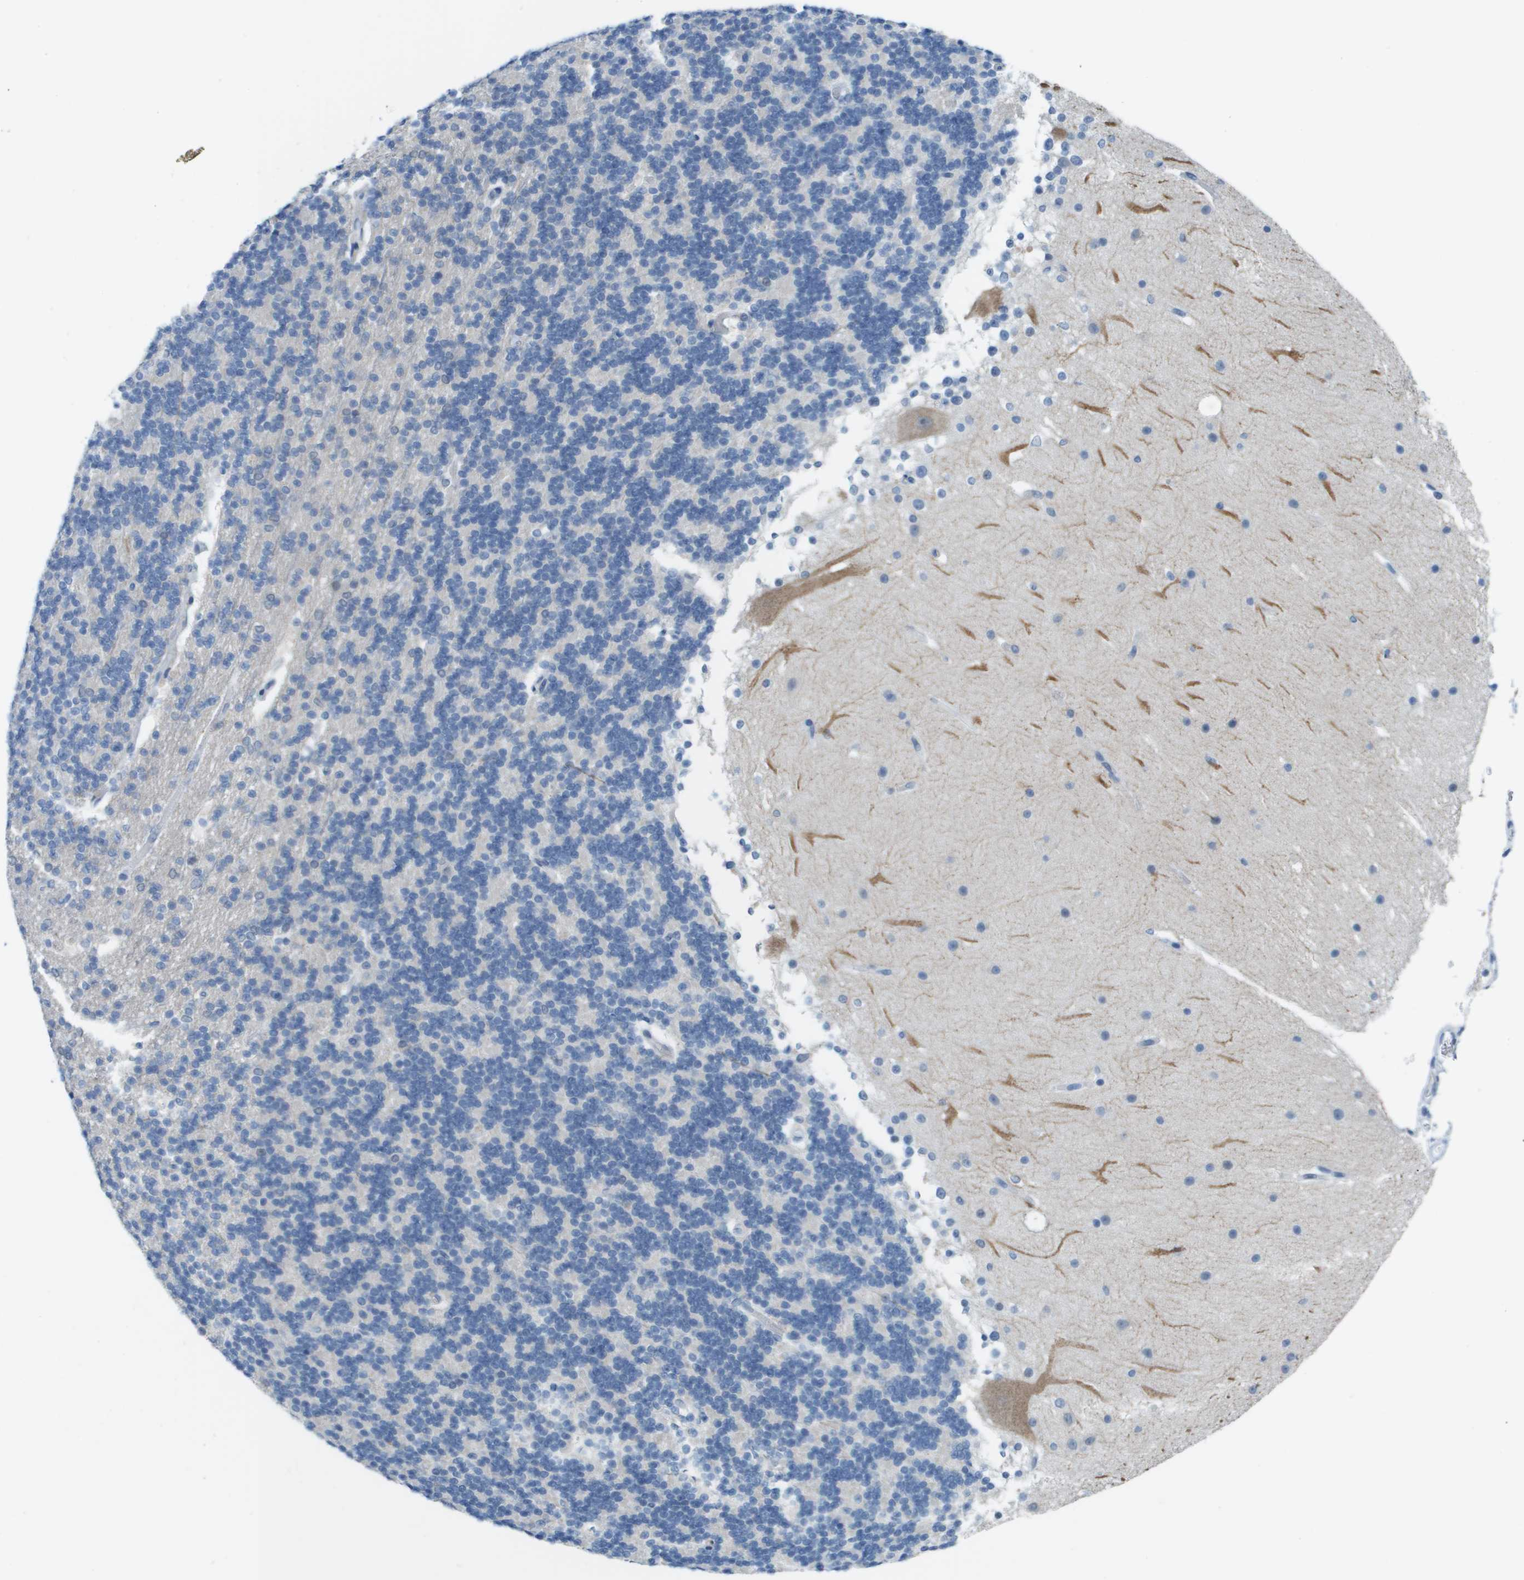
{"staining": {"intensity": "negative", "quantity": "none", "location": "none"}, "tissue": "cerebellum", "cell_type": "Cells in granular layer", "image_type": "normal", "snomed": [{"axis": "morphology", "description": "Normal tissue, NOS"}, {"axis": "topography", "description": "Cerebellum"}], "caption": "Cerebellum stained for a protein using IHC displays no expression cells in granular layer.", "gene": "ZBTB43", "patient": {"sex": "female", "age": 19}}